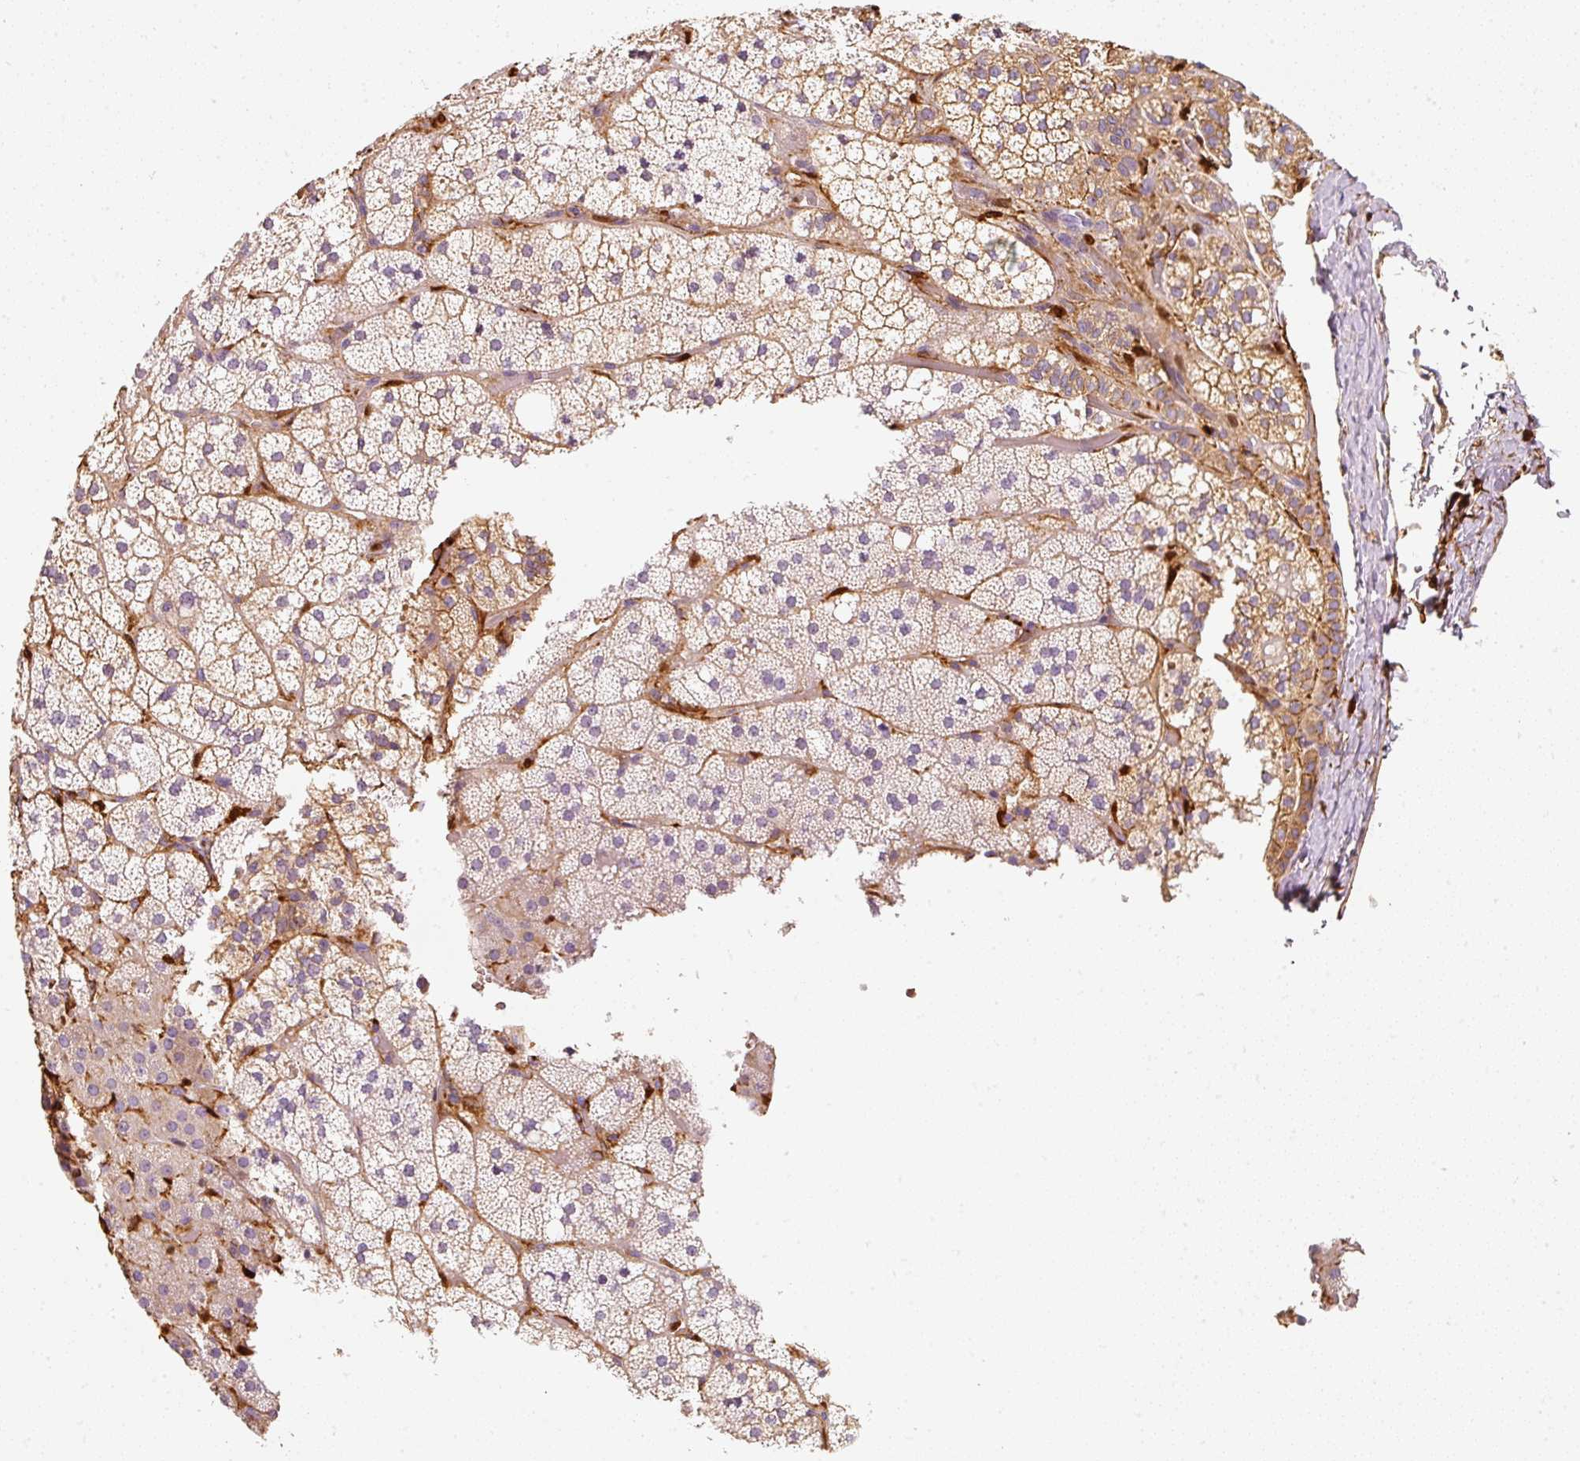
{"staining": {"intensity": "weak", "quantity": "25%-75%", "location": "cytoplasmic/membranous"}, "tissue": "adrenal gland", "cell_type": "Glandular cells", "image_type": "normal", "snomed": [{"axis": "morphology", "description": "Normal tissue, NOS"}, {"axis": "topography", "description": "Adrenal gland"}], "caption": "High-power microscopy captured an IHC image of unremarkable adrenal gland, revealing weak cytoplasmic/membranous expression in approximately 25%-75% of glandular cells.", "gene": "IQGAP2", "patient": {"sex": "male", "age": 53}}